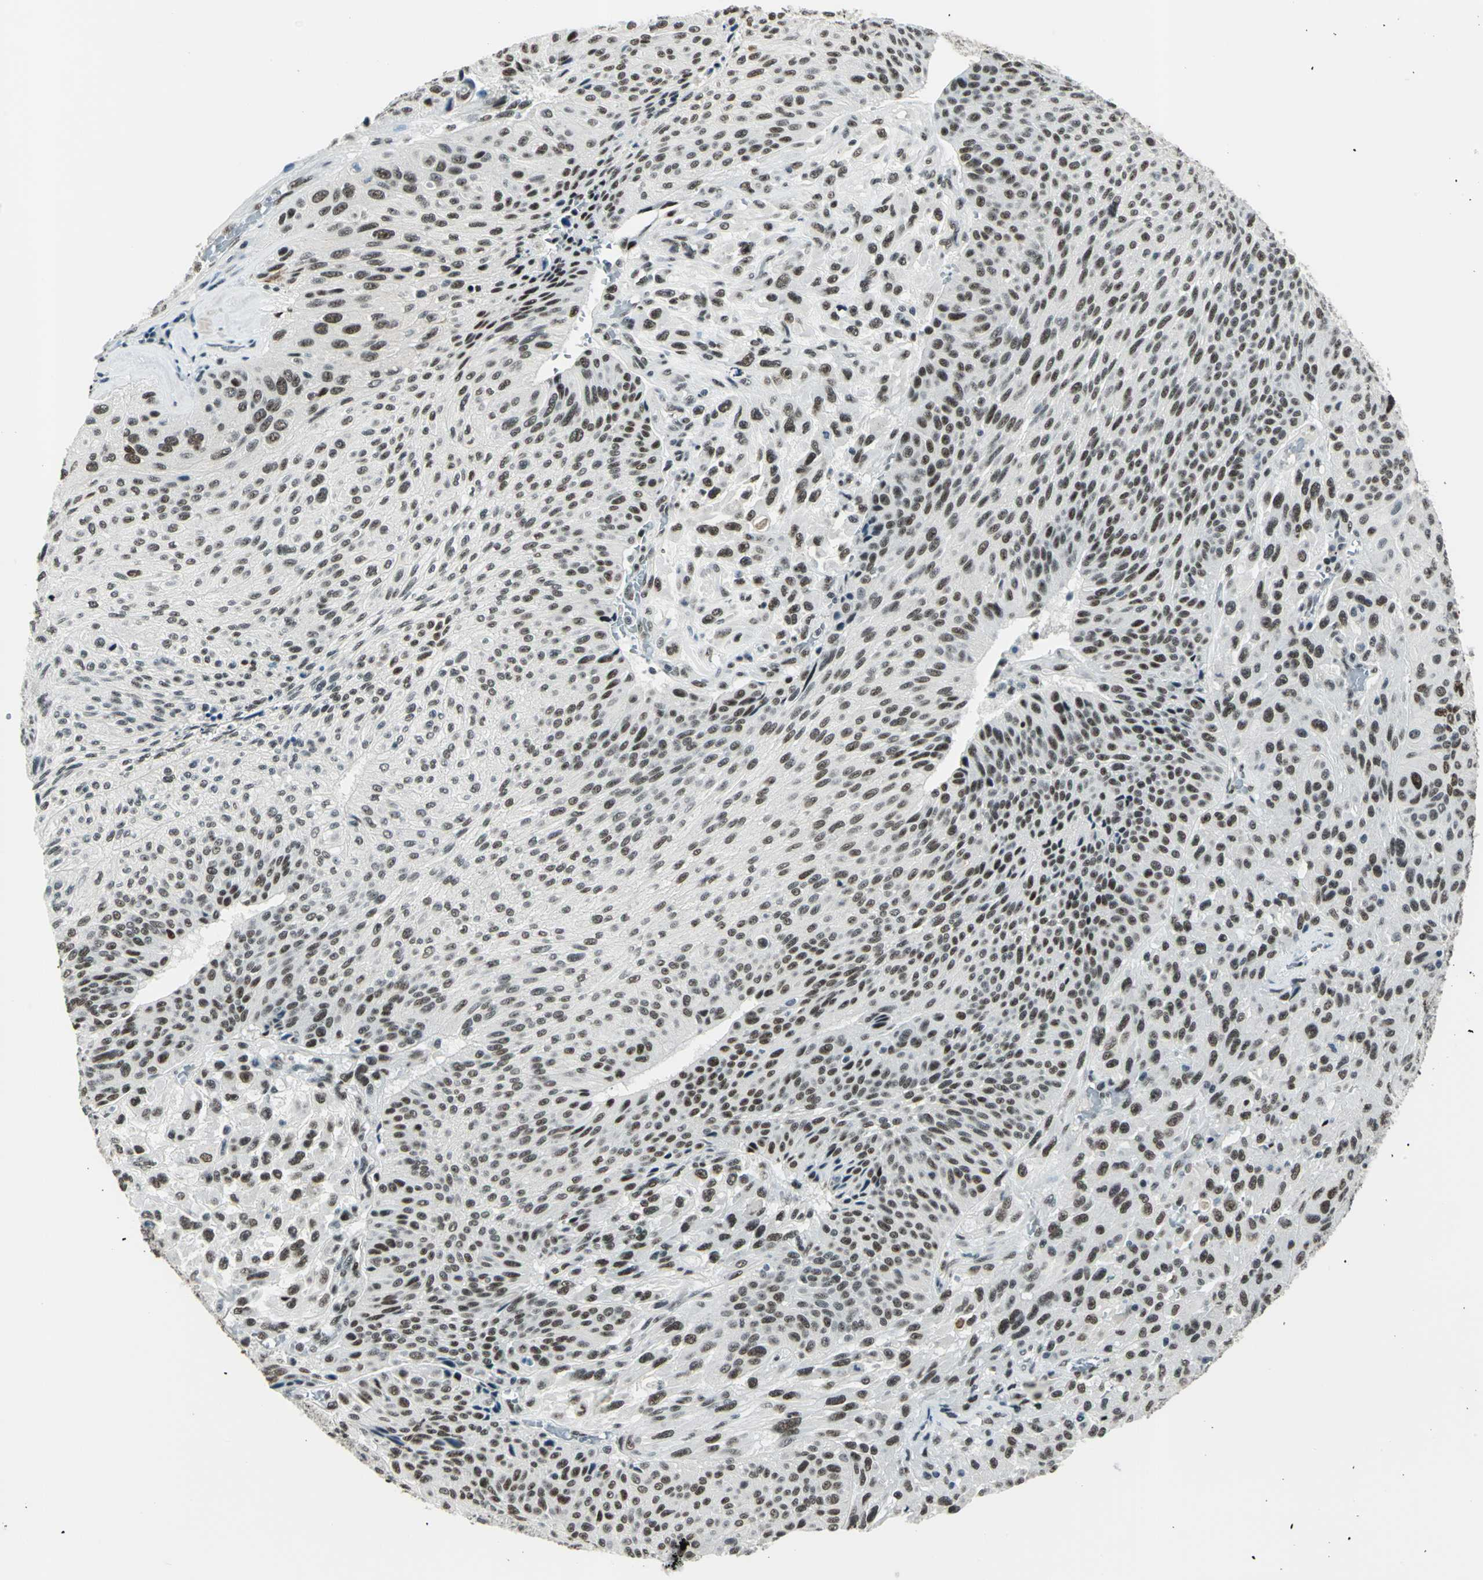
{"staining": {"intensity": "strong", "quantity": ">75%", "location": "nuclear"}, "tissue": "urothelial cancer", "cell_type": "Tumor cells", "image_type": "cancer", "snomed": [{"axis": "morphology", "description": "Urothelial carcinoma, High grade"}, {"axis": "topography", "description": "Urinary bladder"}], "caption": "A high amount of strong nuclear positivity is seen in about >75% of tumor cells in urothelial cancer tissue.", "gene": "KAT6B", "patient": {"sex": "male", "age": 66}}